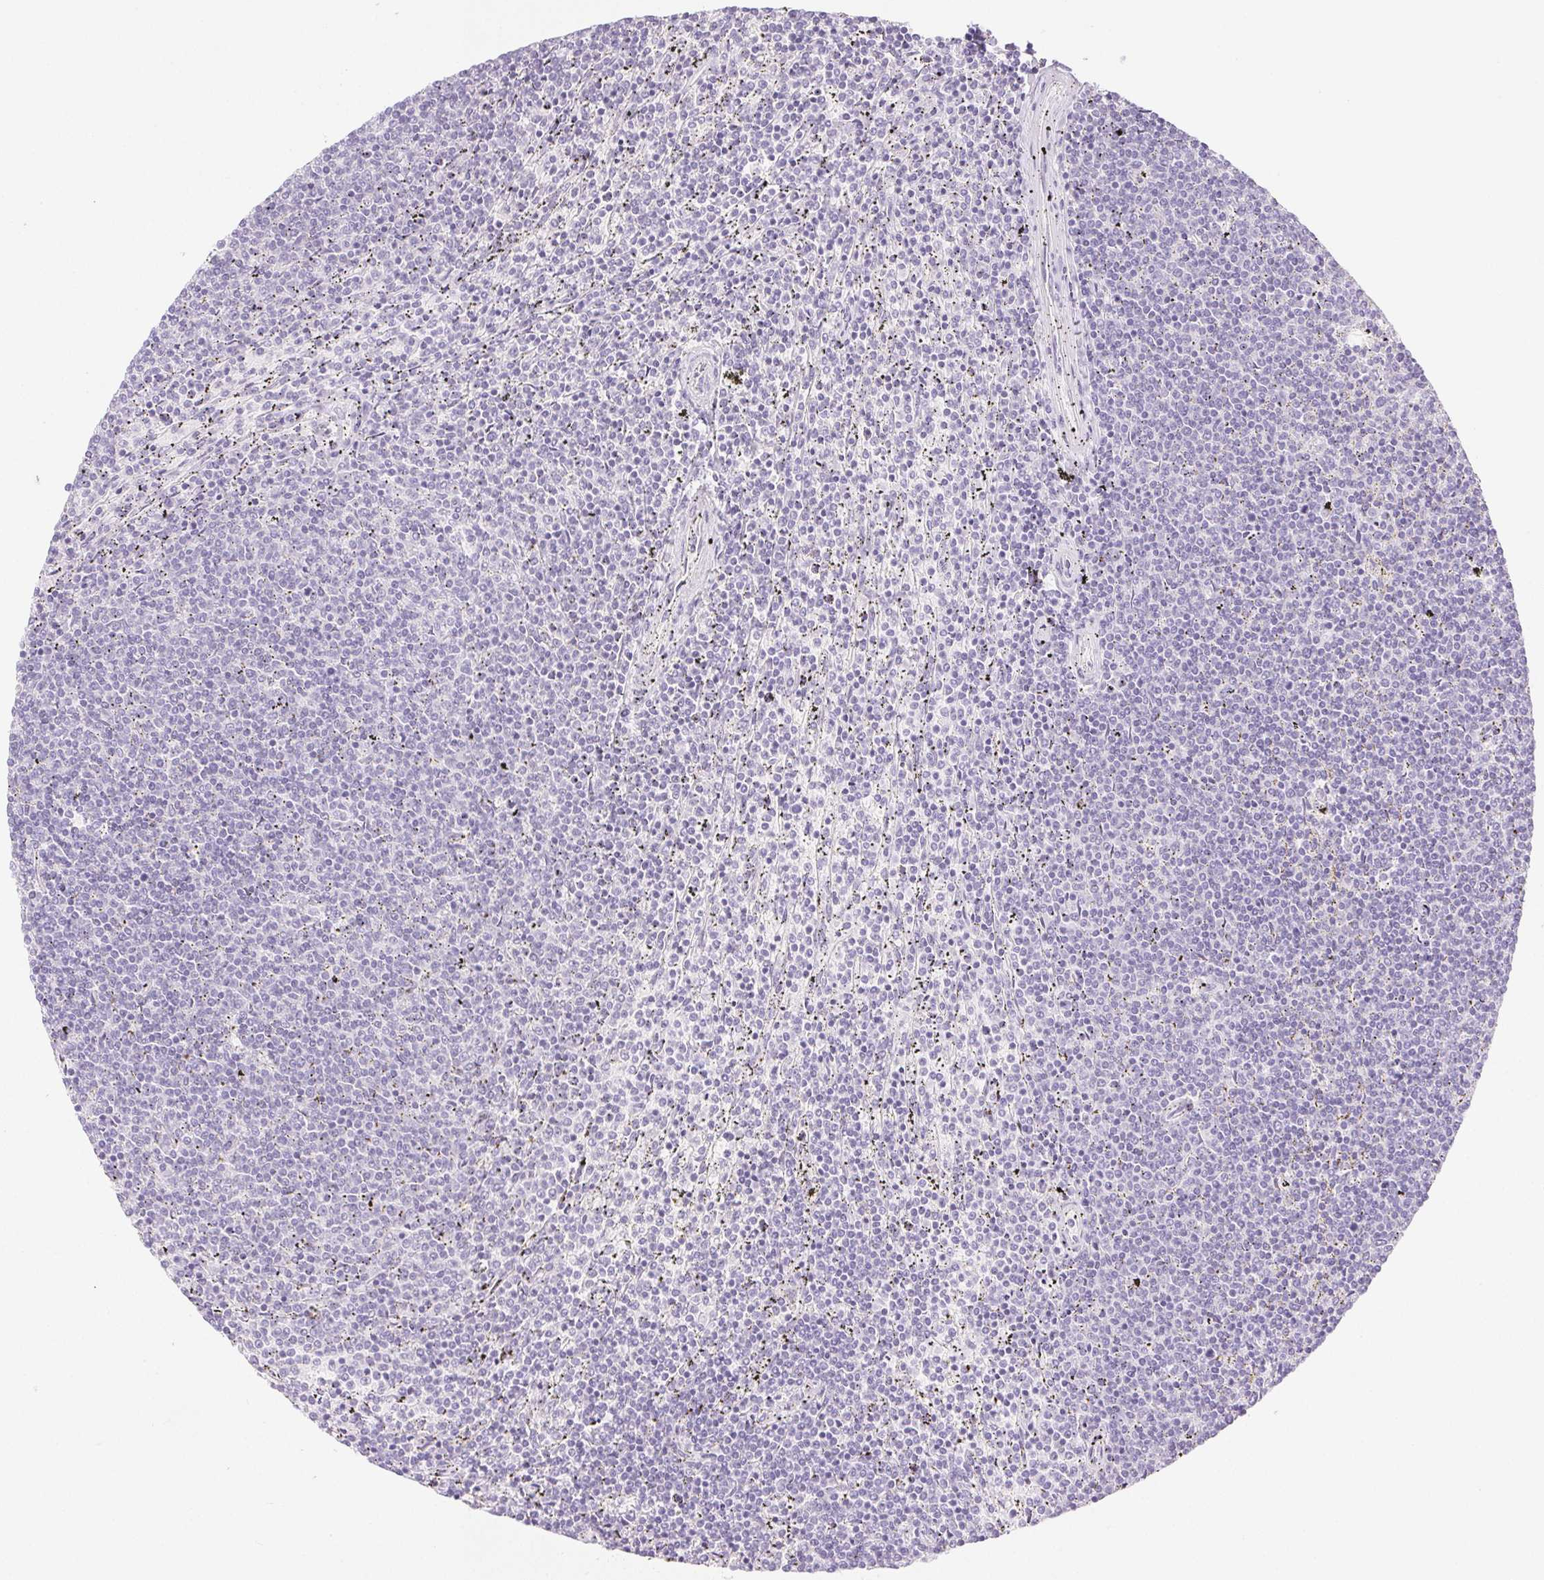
{"staining": {"intensity": "negative", "quantity": "none", "location": "none"}, "tissue": "lymphoma", "cell_type": "Tumor cells", "image_type": "cancer", "snomed": [{"axis": "morphology", "description": "Malignant lymphoma, non-Hodgkin's type, Low grade"}, {"axis": "topography", "description": "Spleen"}], "caption": "This micrograph is of malignant lymphoma, non-Hodgkin's type (low-grade) stained with immunohistochemistry to label a protein in brown with the nuclei are counter-stained blue. There is no expression in tumor cells. The staining was performed using DAB (3,3'-diaminobenzidine) to visualize the protein expression in brown, while the nuclei were stained in blue with hematoxylin (Magnification: 20x).", "gene": "SPRR3", "patient": {"sex": "female", "age": 50}}